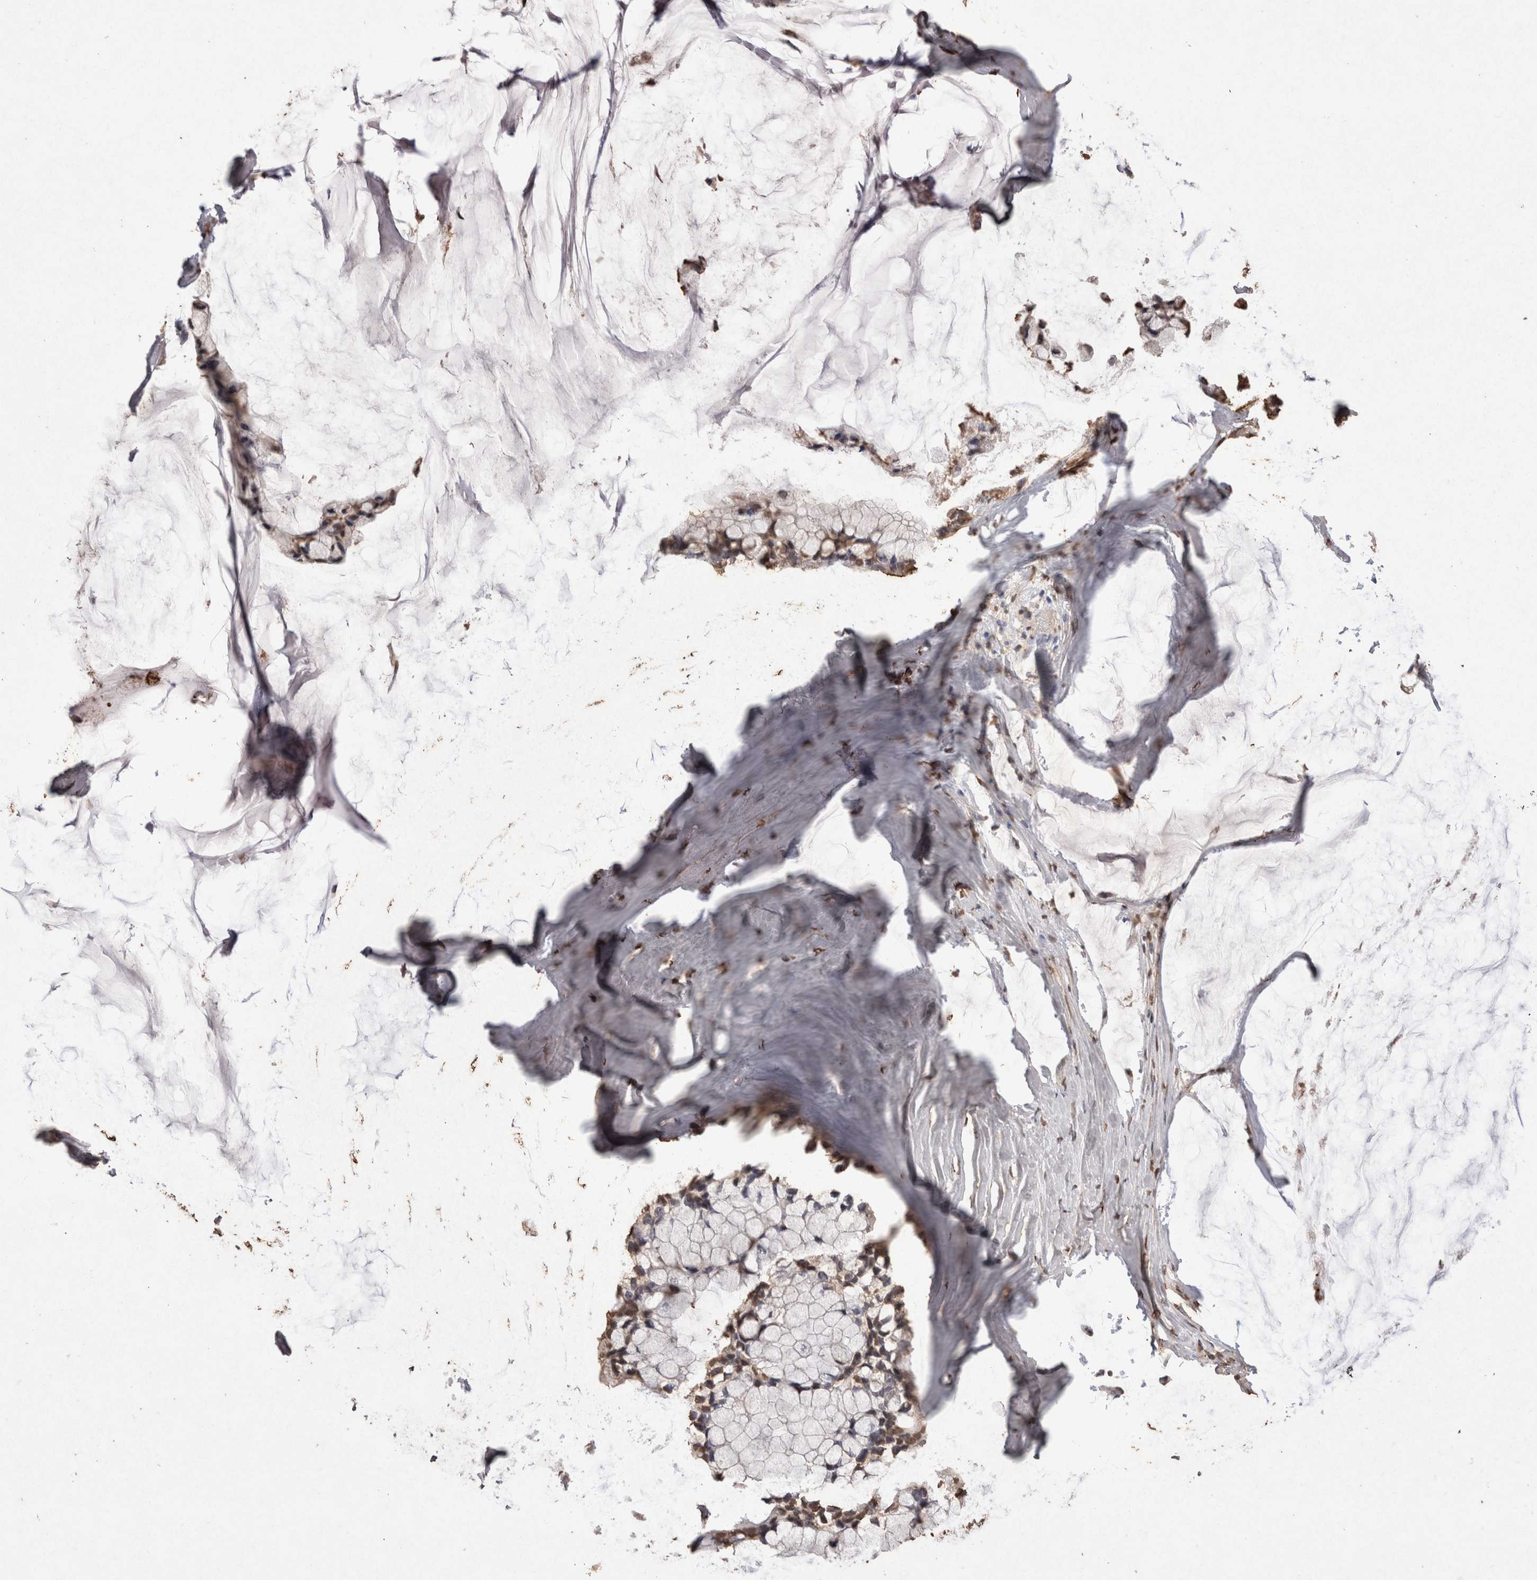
{"staining": {"intensity": "moderate", "quantity": ">75%", "location": "cytoplasmic/membranous,nuclear"}, "tissue": "ovarian cancer", "cell_type": "Tumor cells", "image_type": "cancer", "snomed": [{"axis": "morphology", "description": "Cystadenocarcinoma, mucinous, NOS"}, {"axis": "topography", "description": "Ovary"}], "caption": "A histopathology image showing moderate cytoplasmic/membranous and nuclear positivity in about >75% of tumor cells in ovarian cancer, as visualized by brown immunohistochemical staining.", "gene": "POU5F1", "patient": {"sex": "female", "age": 39}}